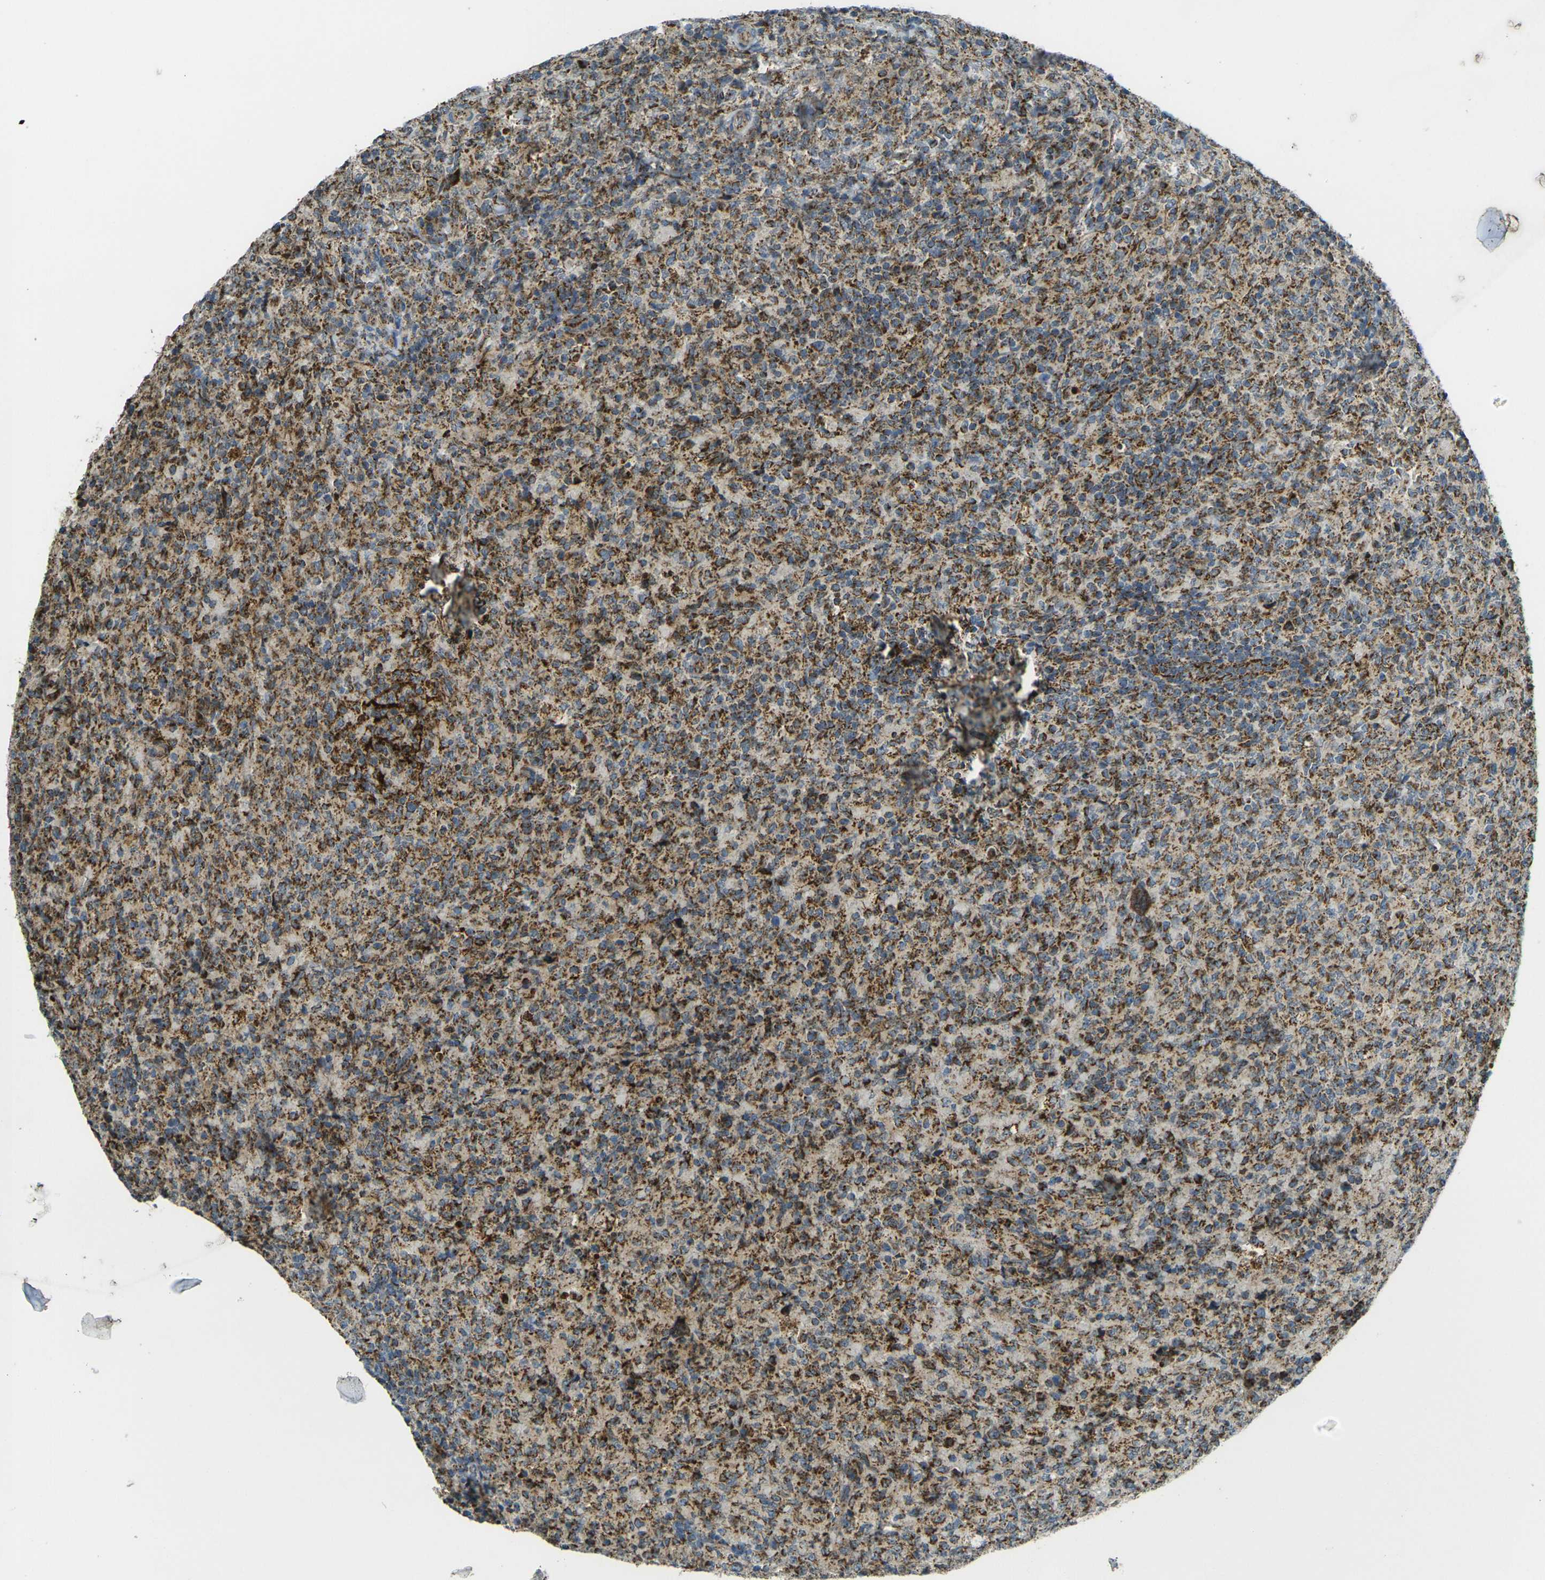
{"staining": {"intensity": "moderate", "quantity": ">75%", "location": "cytoplasmic/membranous"}, "tissue": "lymphoma", "cell_type": "Tumor cells", "image_type": "cancer", "snomed": [{"axis": "morphology", "description": "Malignant lymphoma, non-Hodgkin's type, High grade"}, {"axis": "topography", "description": "Tonsil"}], "caption": "High-grade malignant lymphoma, non-Hodgkin's type stained for a protein (brown) shows moderate cytoplasmic/membranous positive expression in approximately >75% of tumor cells.", "gene": "IGF1R", "patient": {"sex": "female", "age": 36}}